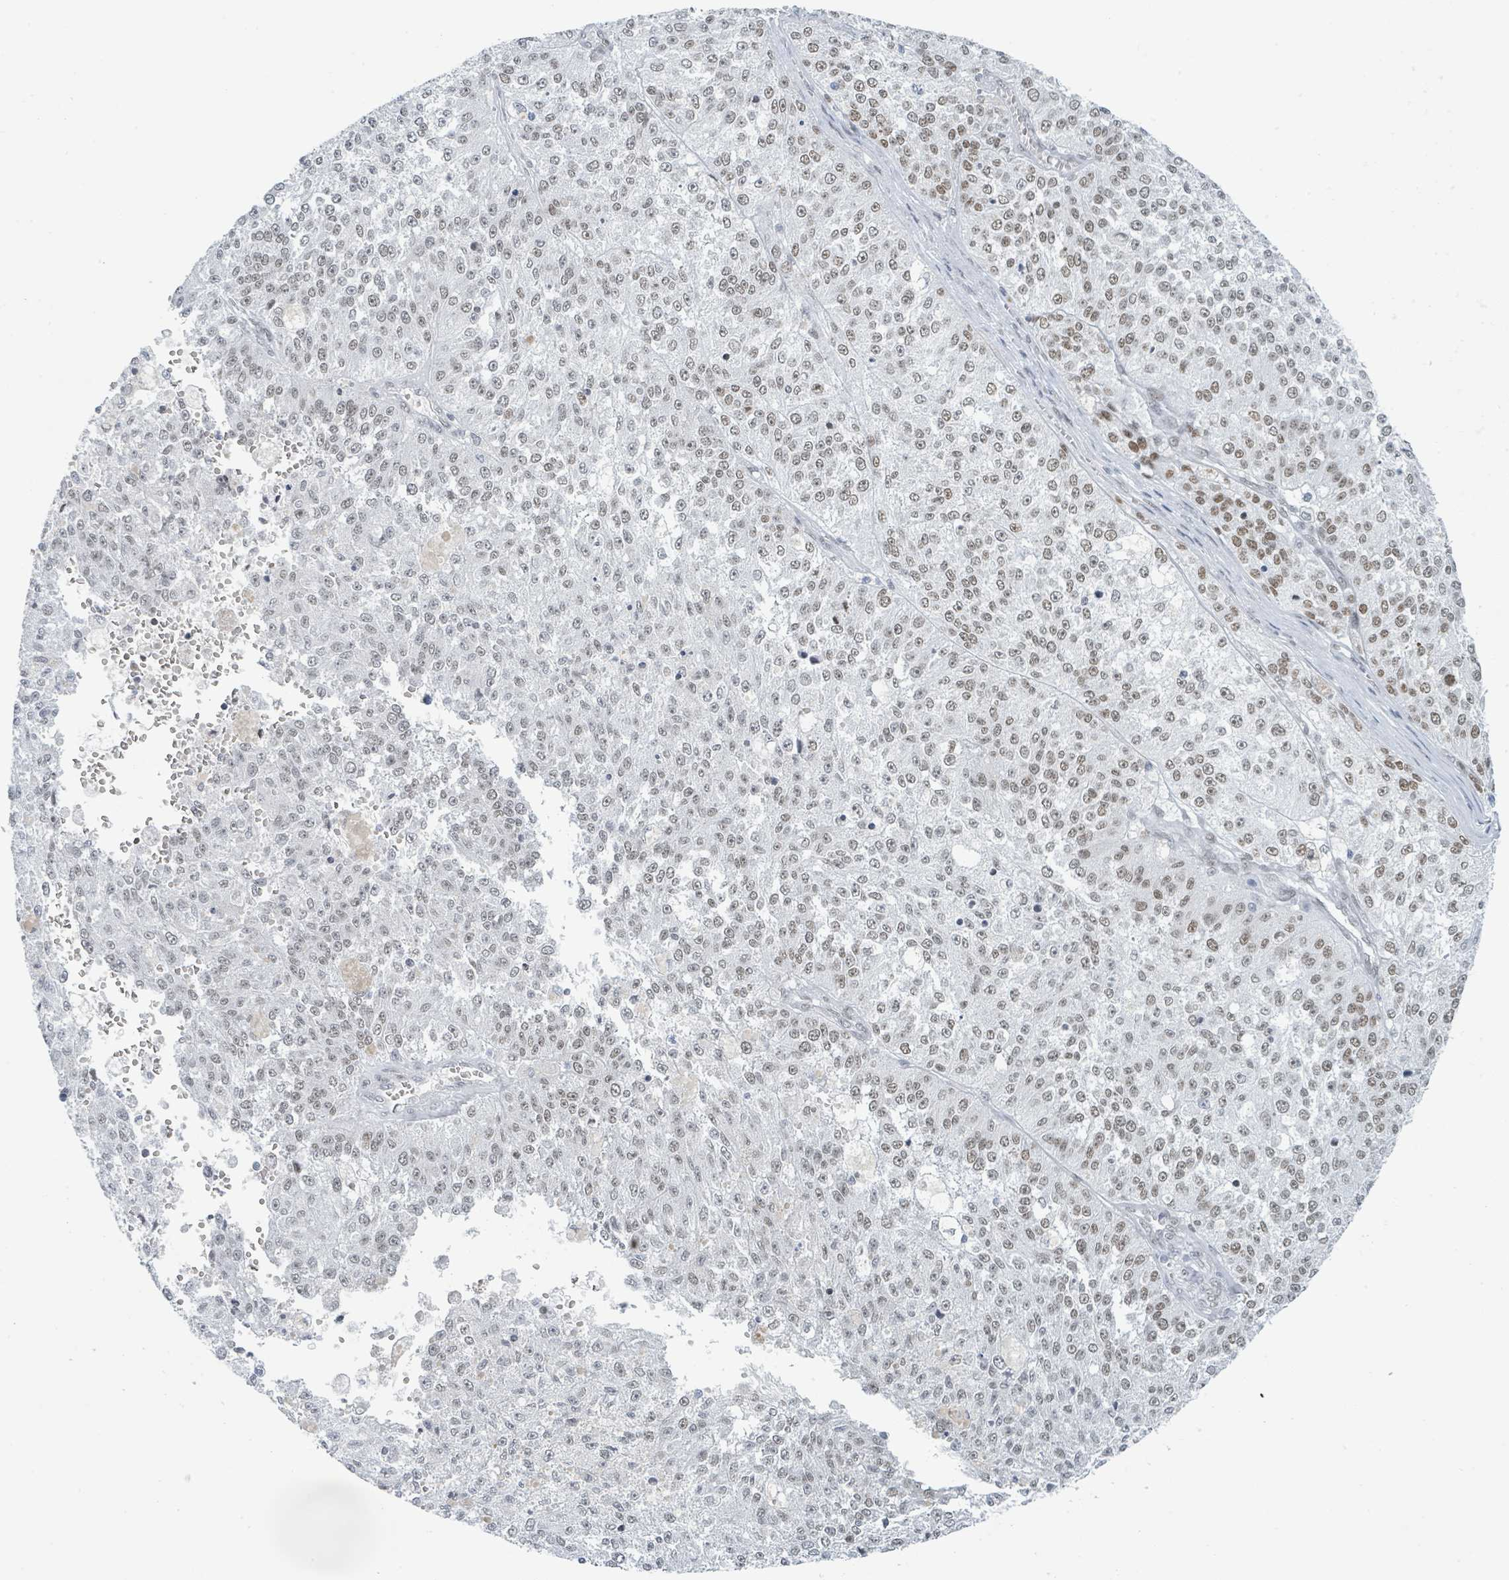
{"staining": {"intensity": "weak", "quantity": "25%-75%", "location": "nuclear"}, "tissue": "melanoma", "cell_type": "Tumor cells", "image_type": "cancer", "snomed": [{"axis": "morphology", "description": "Malignant melanoma, NOS"}, {"axis": "topography", "description": "Skin"}], "caption": "Human melanoma stained with a protein marker shows weak staining in tumor cells.", "gene": "EHMT2", "patient": {"sex": "female", "age": 64}}